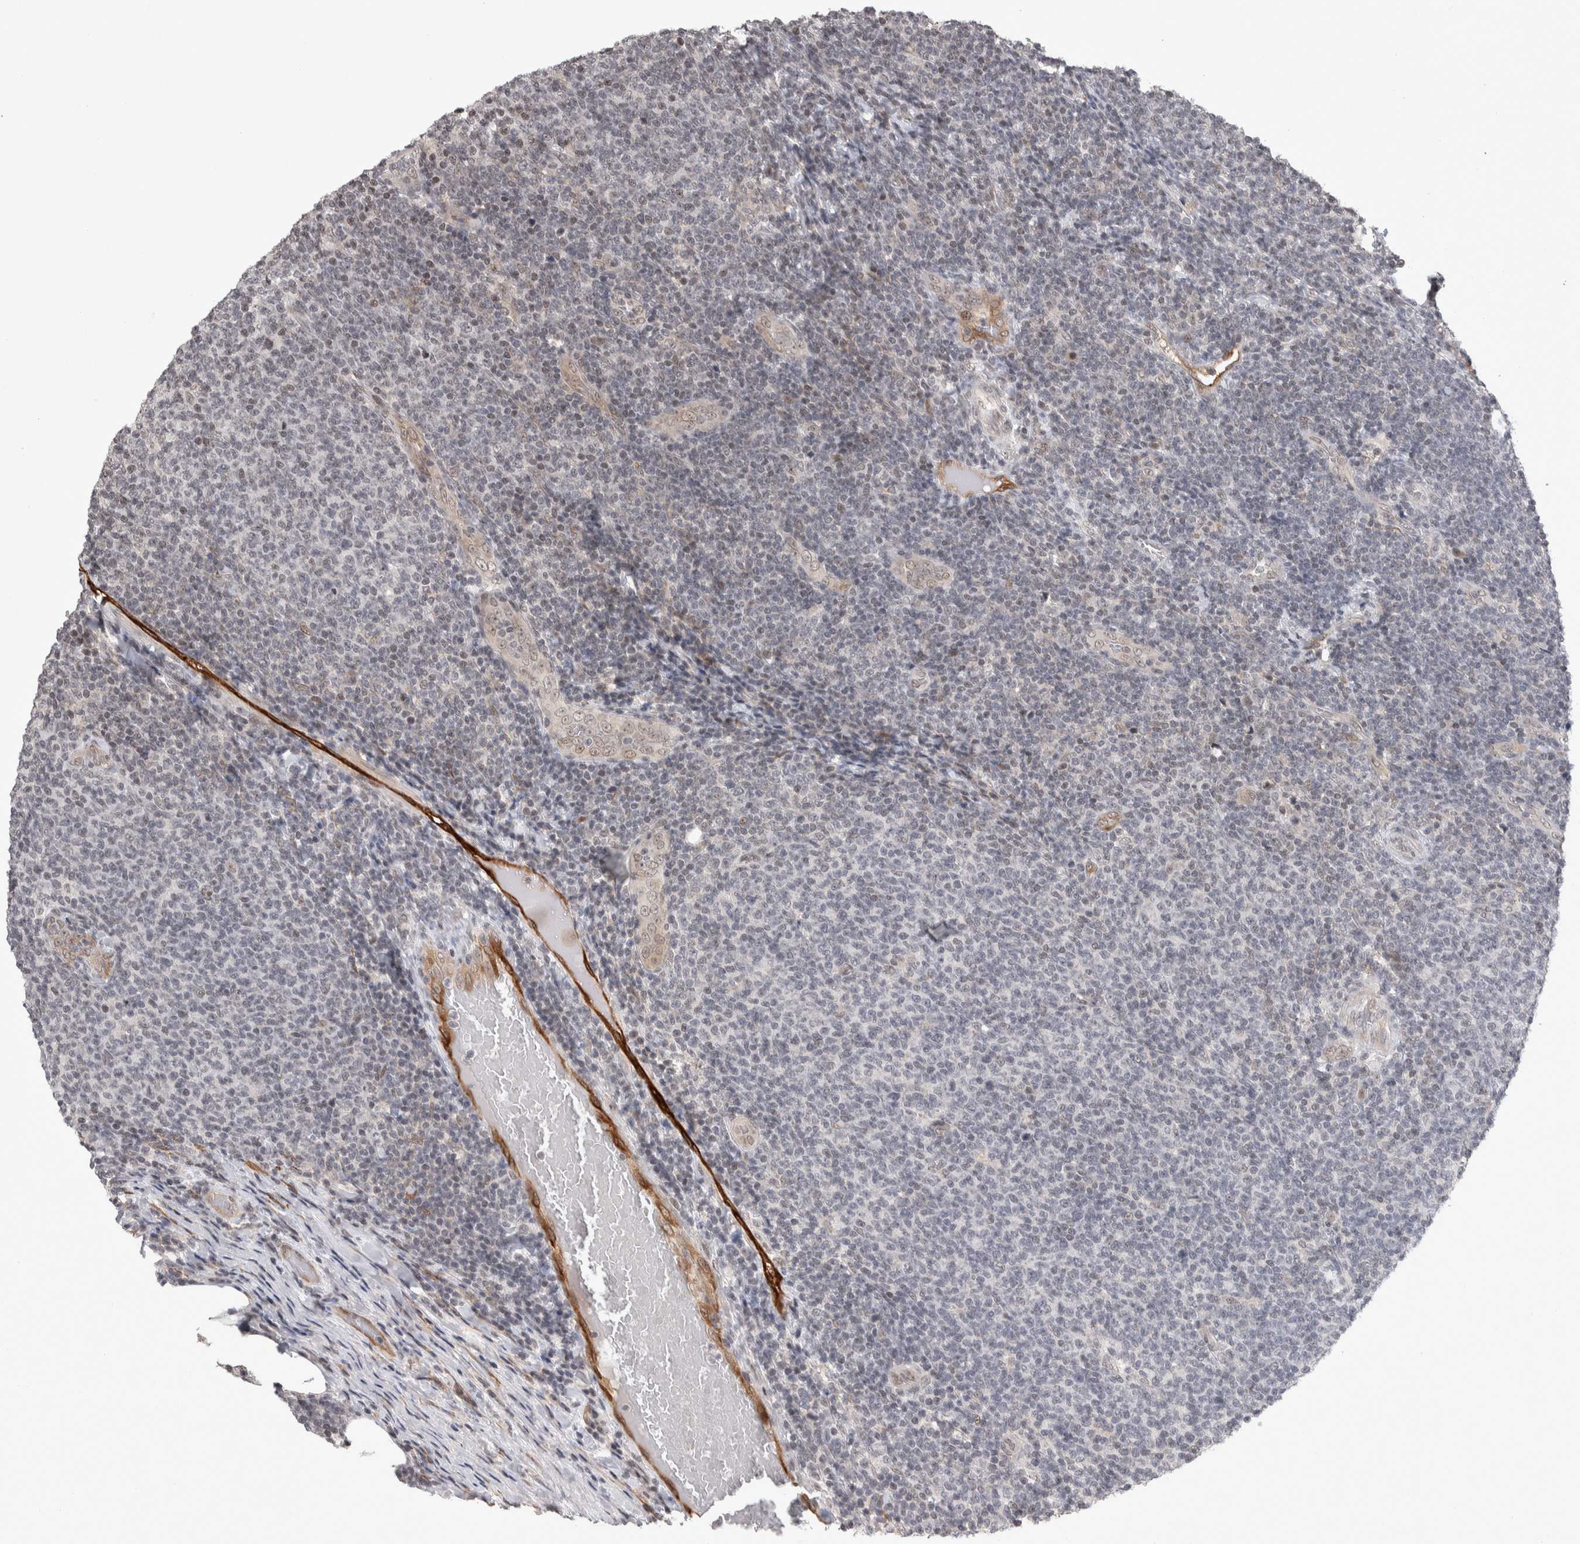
{"staining": {"intensity": "weak", "quantity": "<25%", "location": "nuclear"}, "tissue": "lymphoma", "cell_type": "Tumor cells", "image_type": "cancer", "snomed": [{"axis": "morphology", "description": "Malignant lymphoma, non-Hodgkin's type, Low grade"}, {"axis": "topography", "description": "Lymph node"}], "caption": "Photomicrograph shows no significant protein positivity in tumor cells of low-grade malignant lymphoma, non-Hodgkin's type.", "gene": "ZSCAN21", "patient": {"sex": "male", "age": 66}}